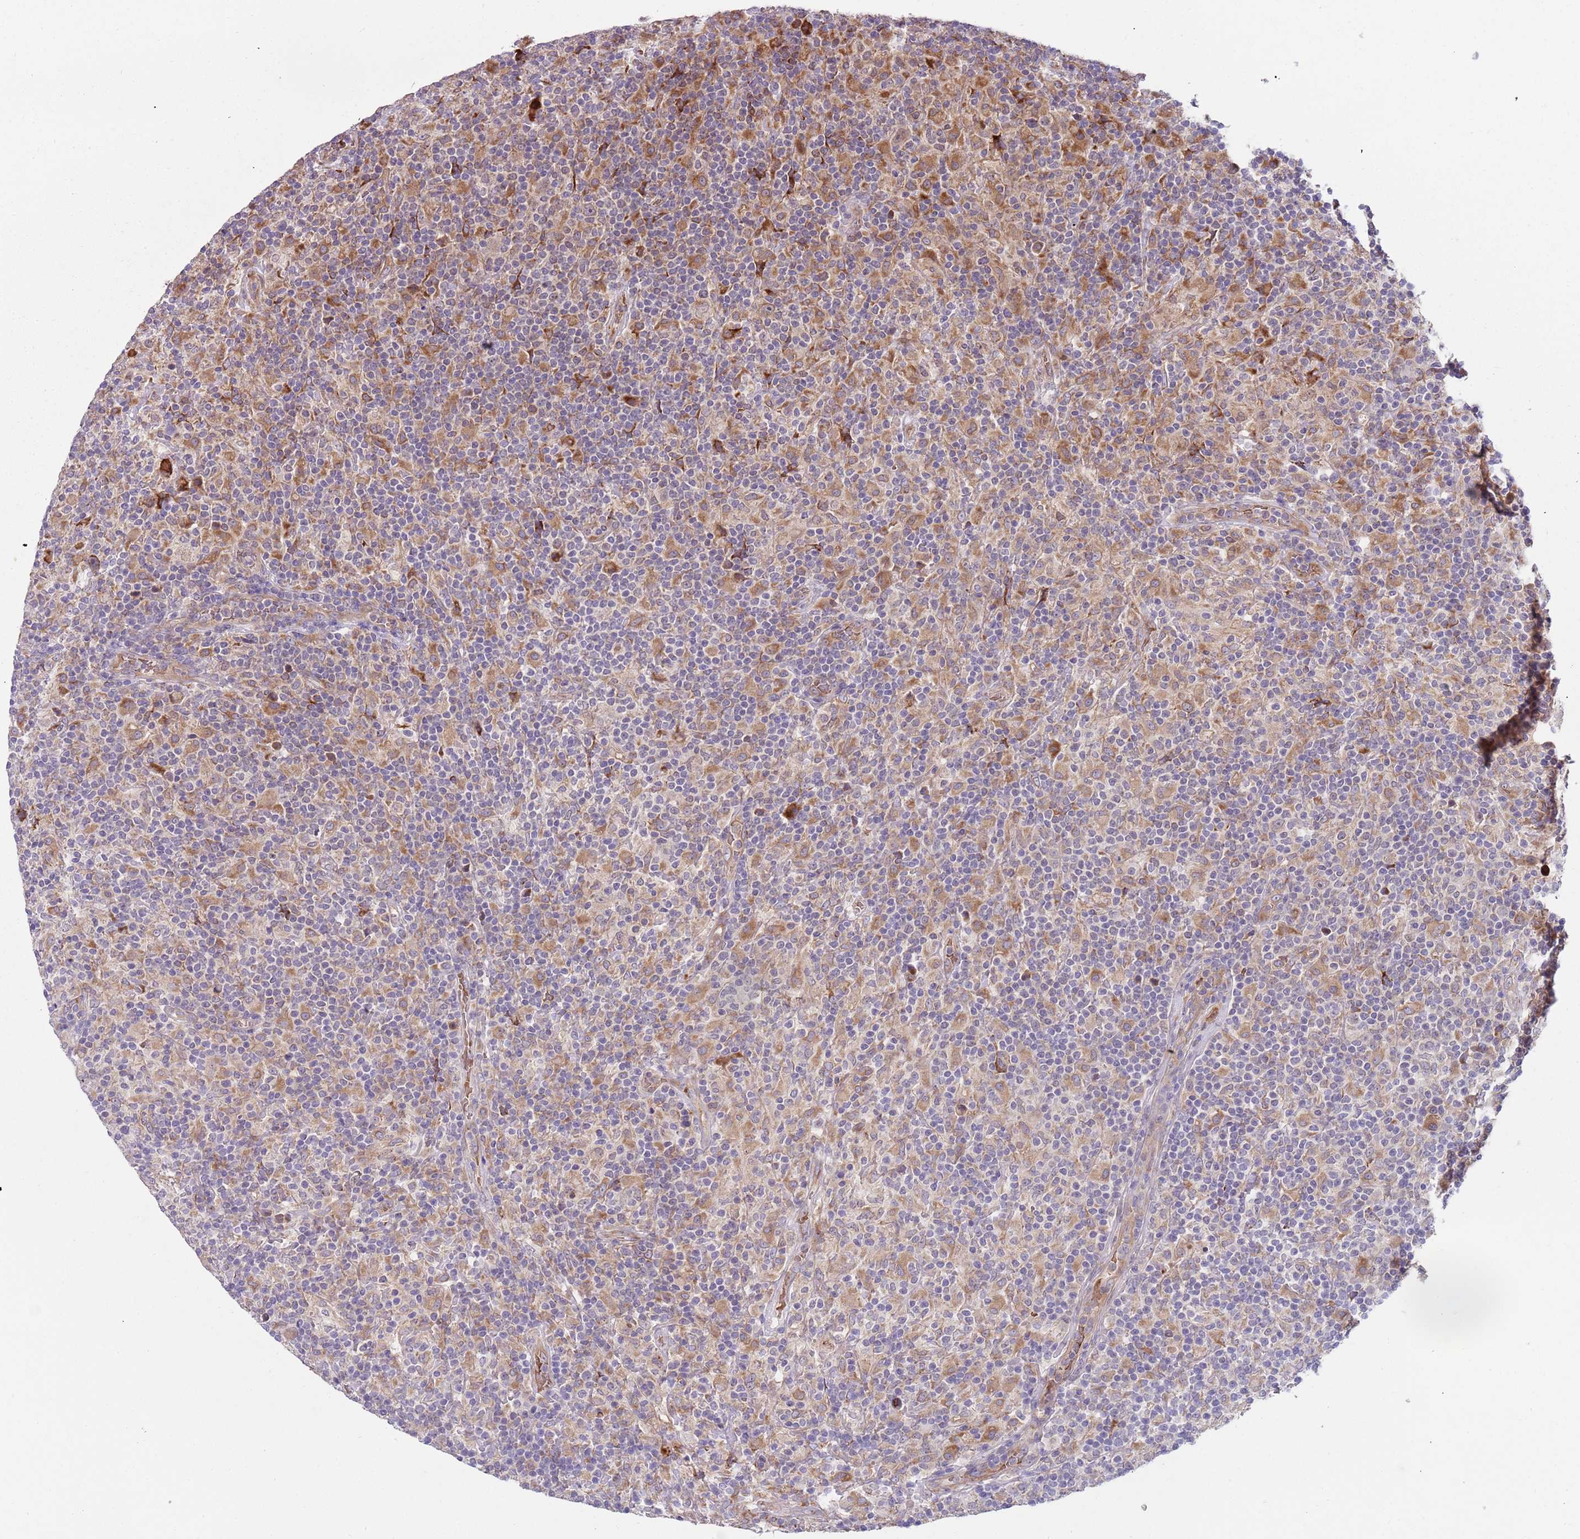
{"staining": {"intensity": "moderate", "quantity": ">75%", "location": "cytoplasmic/membranous"}, "tissue": "lymphoma", "cell_type": "Tumor cells", "image_type": "cancer", "snomed": [{"axis": "morphology", "description": "Hodgkin's disease, NOS"}, {"axis": "topography", "description": "Lymph node"}], "caption": "Moderate cytoplasmic/membranous staining is identified in approximately >75% of tumor cells in lymphoma.", "gene": "VWCE", "patient": {"sex": "male", "age": 70}}